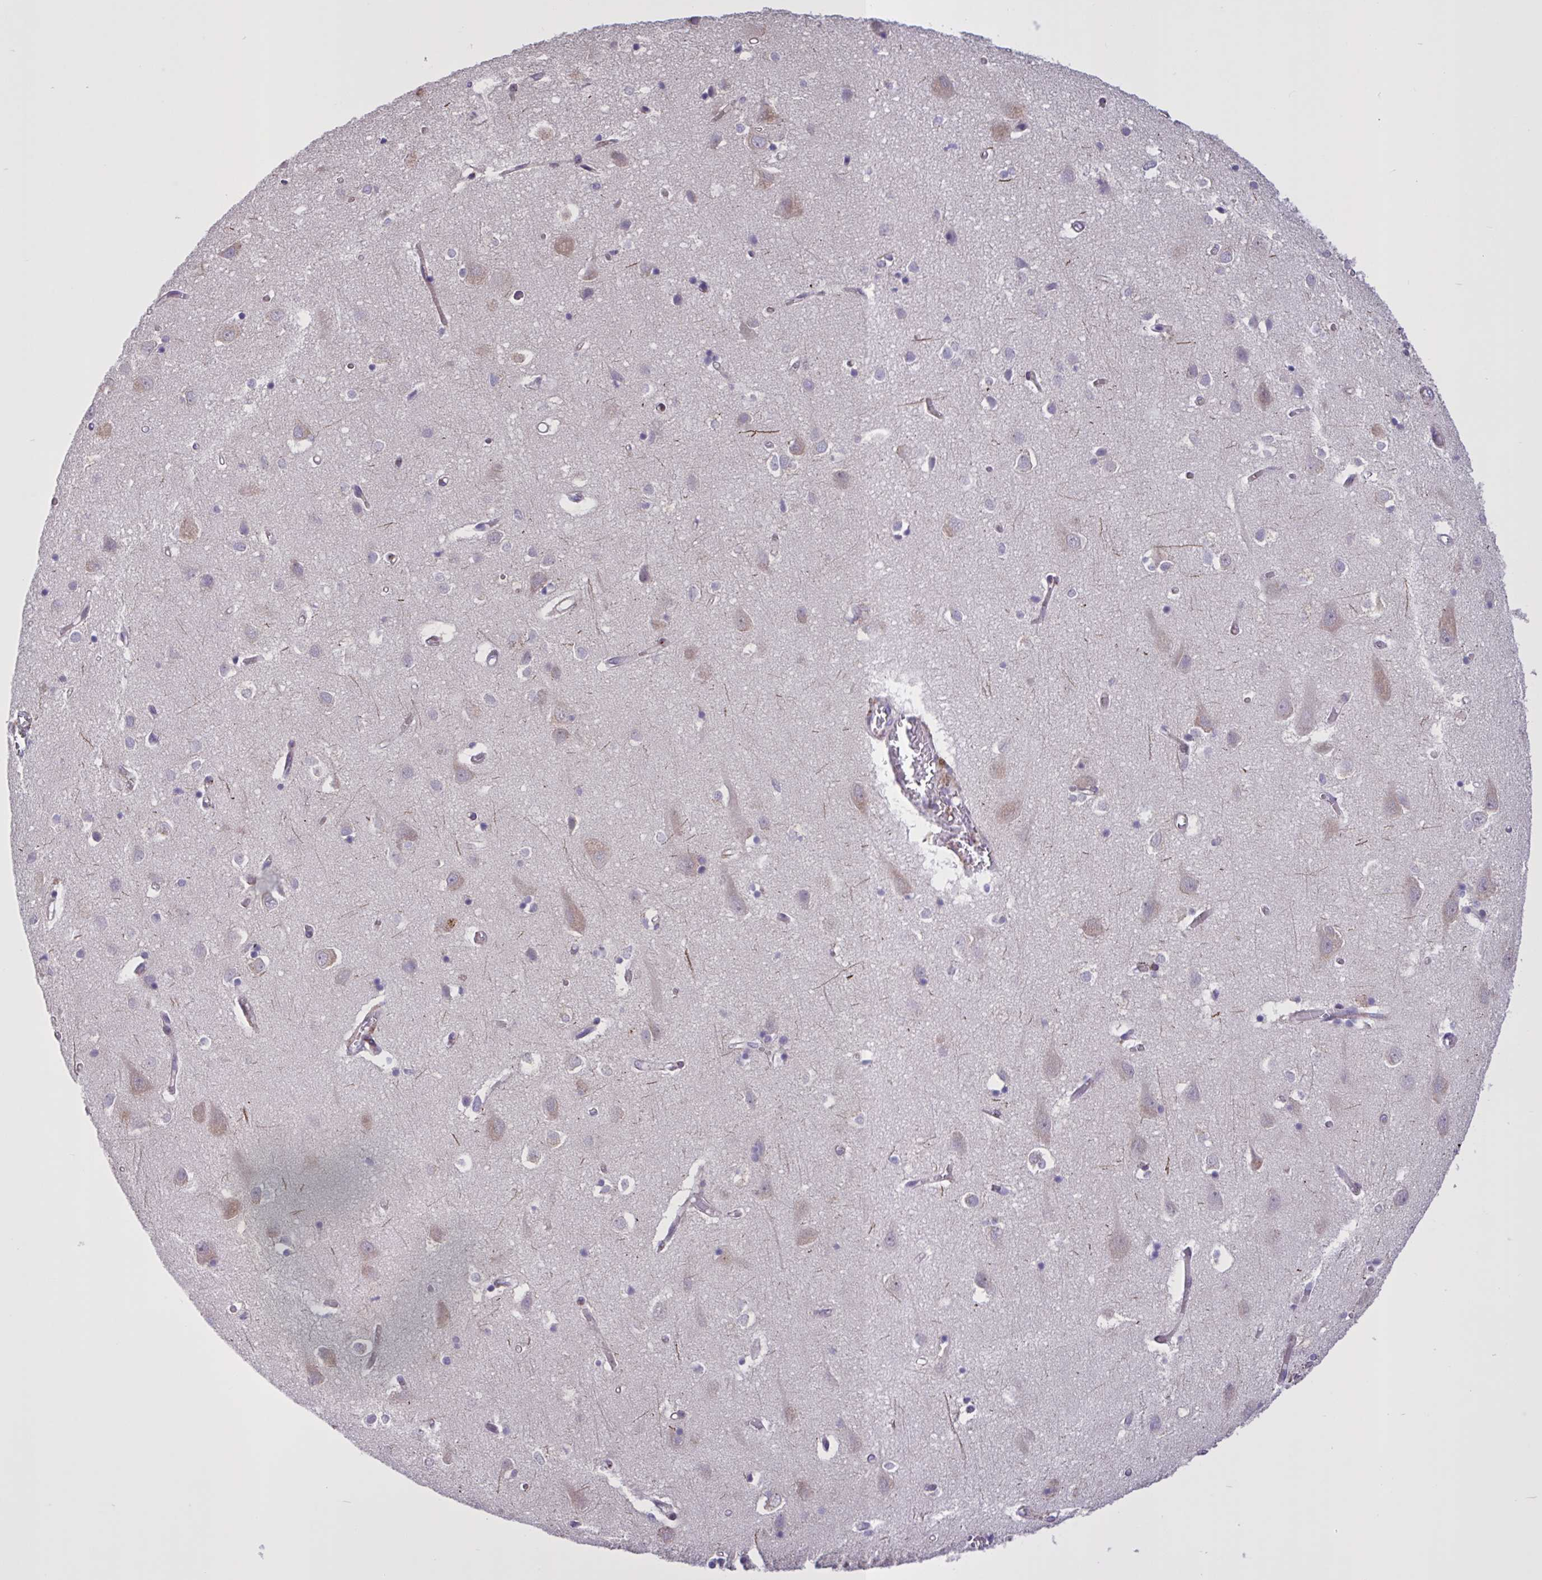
{"staining": {"intensity": "moderate", "quantity": "<25%", "location": "cytoplasmic/membranous"}, "tissue": "cerebral cortex", "cell_type": "Endothelial cells", "image_type": "normal", "snomed": [{"axis": "morphology", "description": "Normal tissue, NOS"}, {"axis": "topography", "description": "Cerebral cortex"}], "caption": "Immunohistochemical staining of benign cerebral cortex reveals moderate cytoplasmic/membranous protein expression in about <25% of endothelial cells.", "gene": "MRGPRX2", "patient": {"sex": "male", "age": 70}}